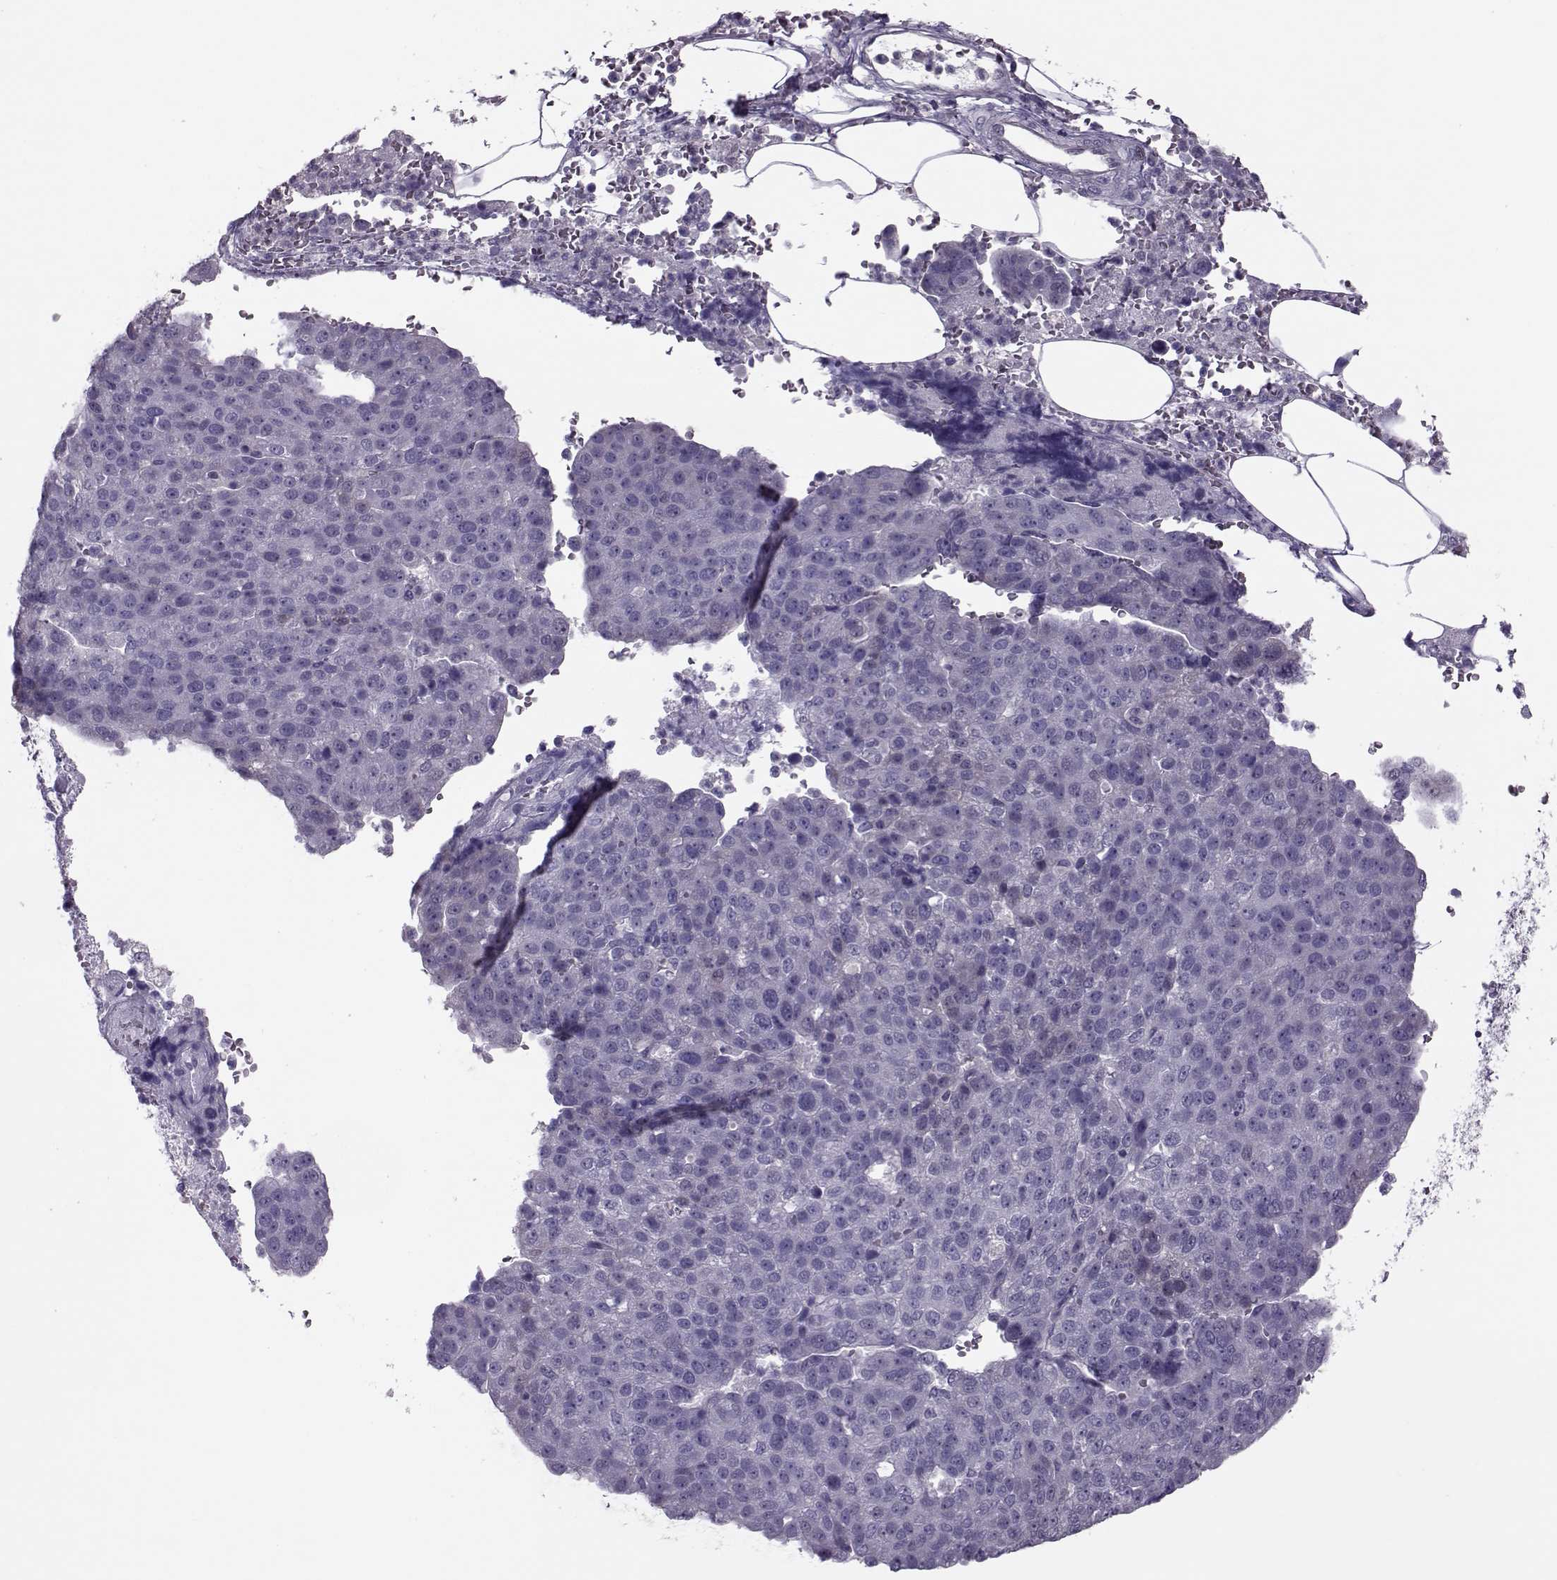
{"staining": {"intensity": "negative", "quantity": "none", "location": "none"}, "tissue": "pancreatic cancer", "cell_type": "Tumor cells", "image_type": "cancer", "snomed": [{"axis": "morphology", "description": "Adenocarcinoma, NOS"}, {"axis": "topography", "description": "Pancreas"}], "caption": "Photomicrograph shows no protein expression in tumor cells of pancreatic cancer (adenocarcinoma) tissue.", "gene": "ASRGL1", "patient": {"sex": "female", "age": 61}}